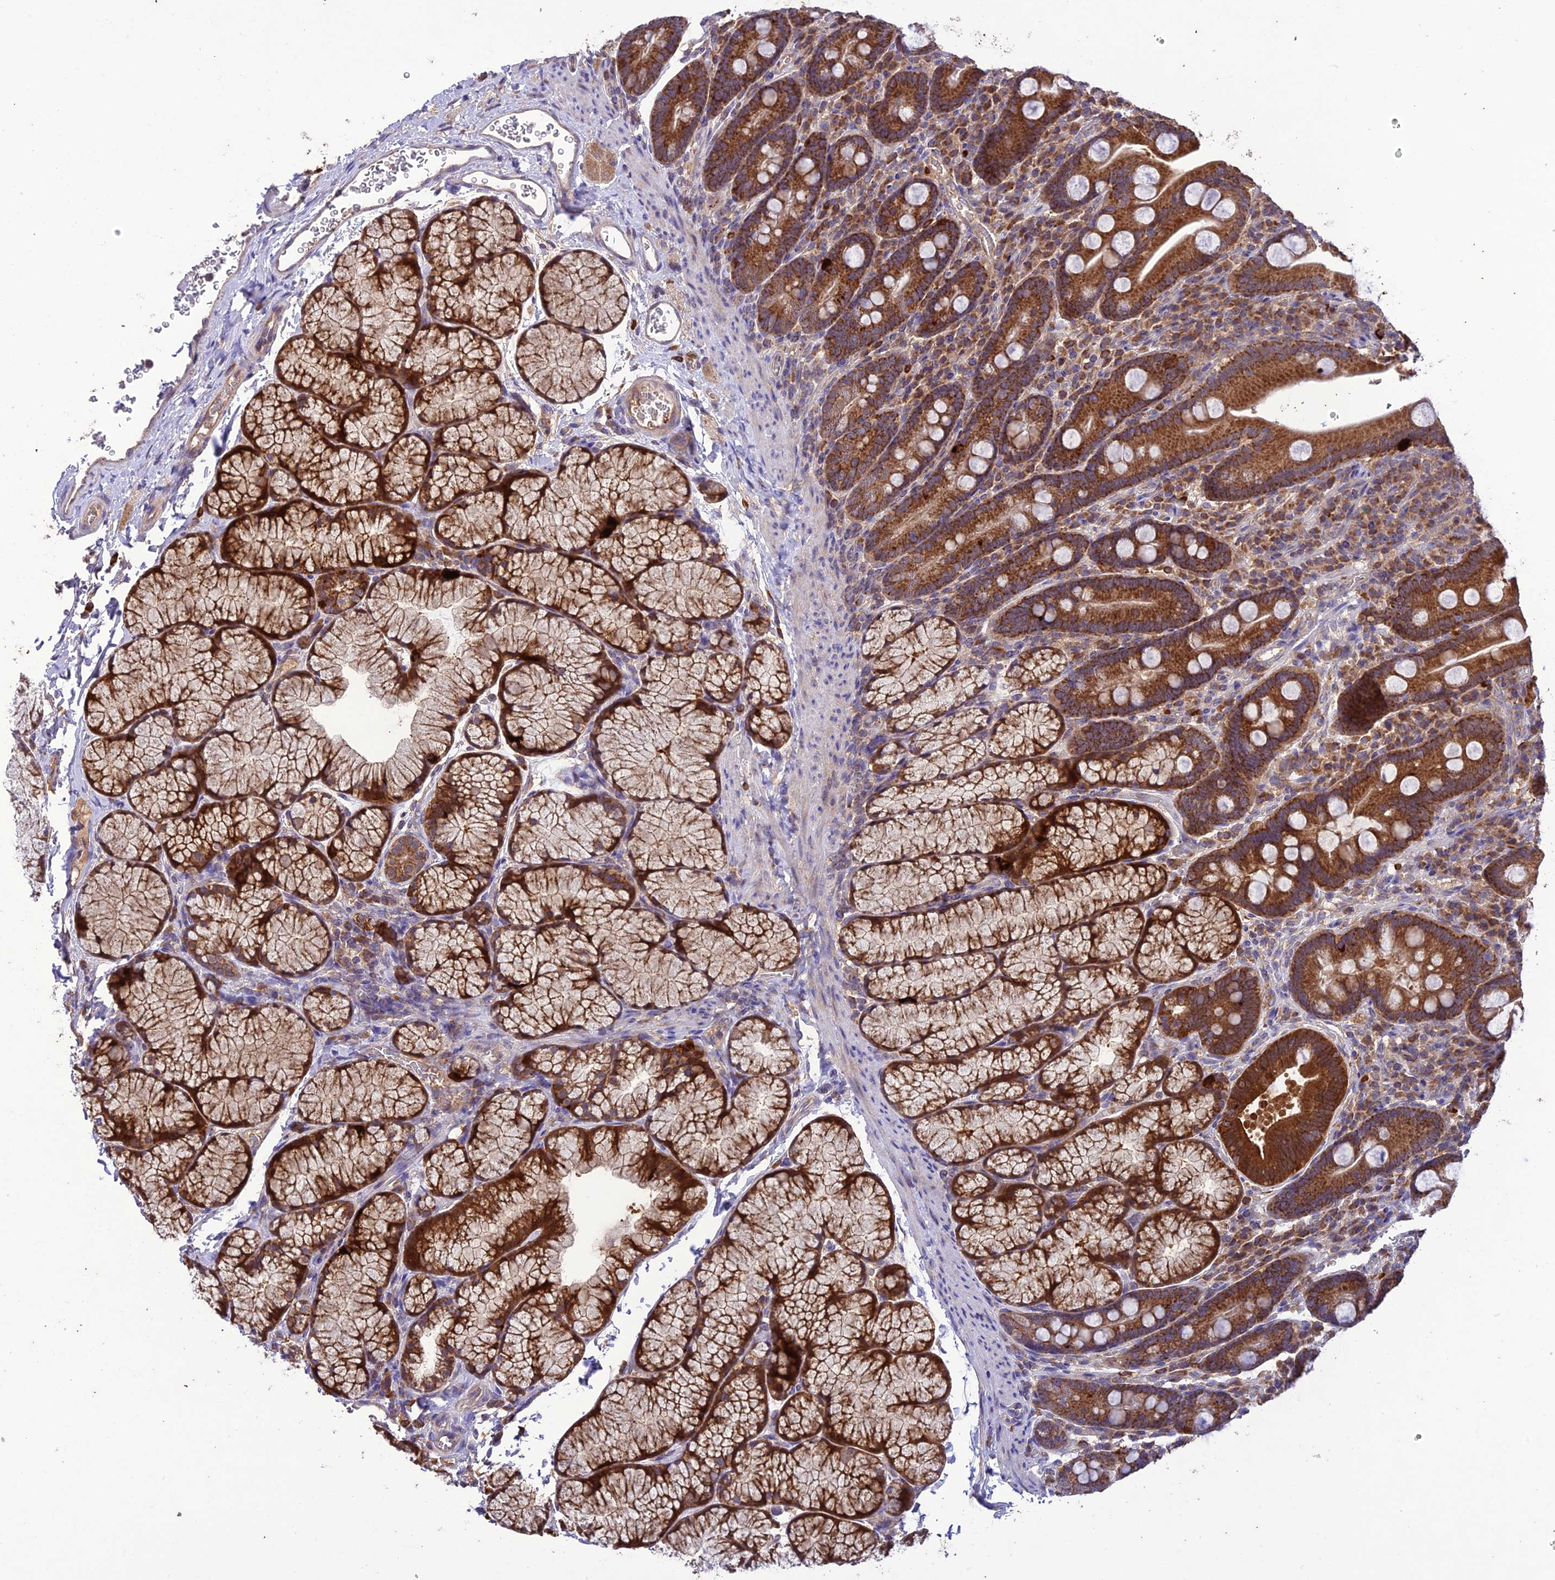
{"staining": {"intensity": "strong", "quantity": ">75%", "location": "cytoplasmic/membranous"}, "tissue": "duodenum", "cell_type": "Glandular cells", "image_type": "normal", "snomed": [{"axis": "morphology", "description": "Normal tissue, NOS"}, {"axis": "topography", "description": "Duodenum"}], "caption": "High-magnification brightfield microscopy of normal duodenum stained with DAB (brown) and counterstained with hematoxylin (blue). glandular cells exhibit strong cytoplasmic/membranous positivity is present in approximately>75% of cells. The protein is shown in brown color, while the nuclei are stained blue.", "gene": "NDUFAF1", "patient": {"sex": "male", "age": 35}}